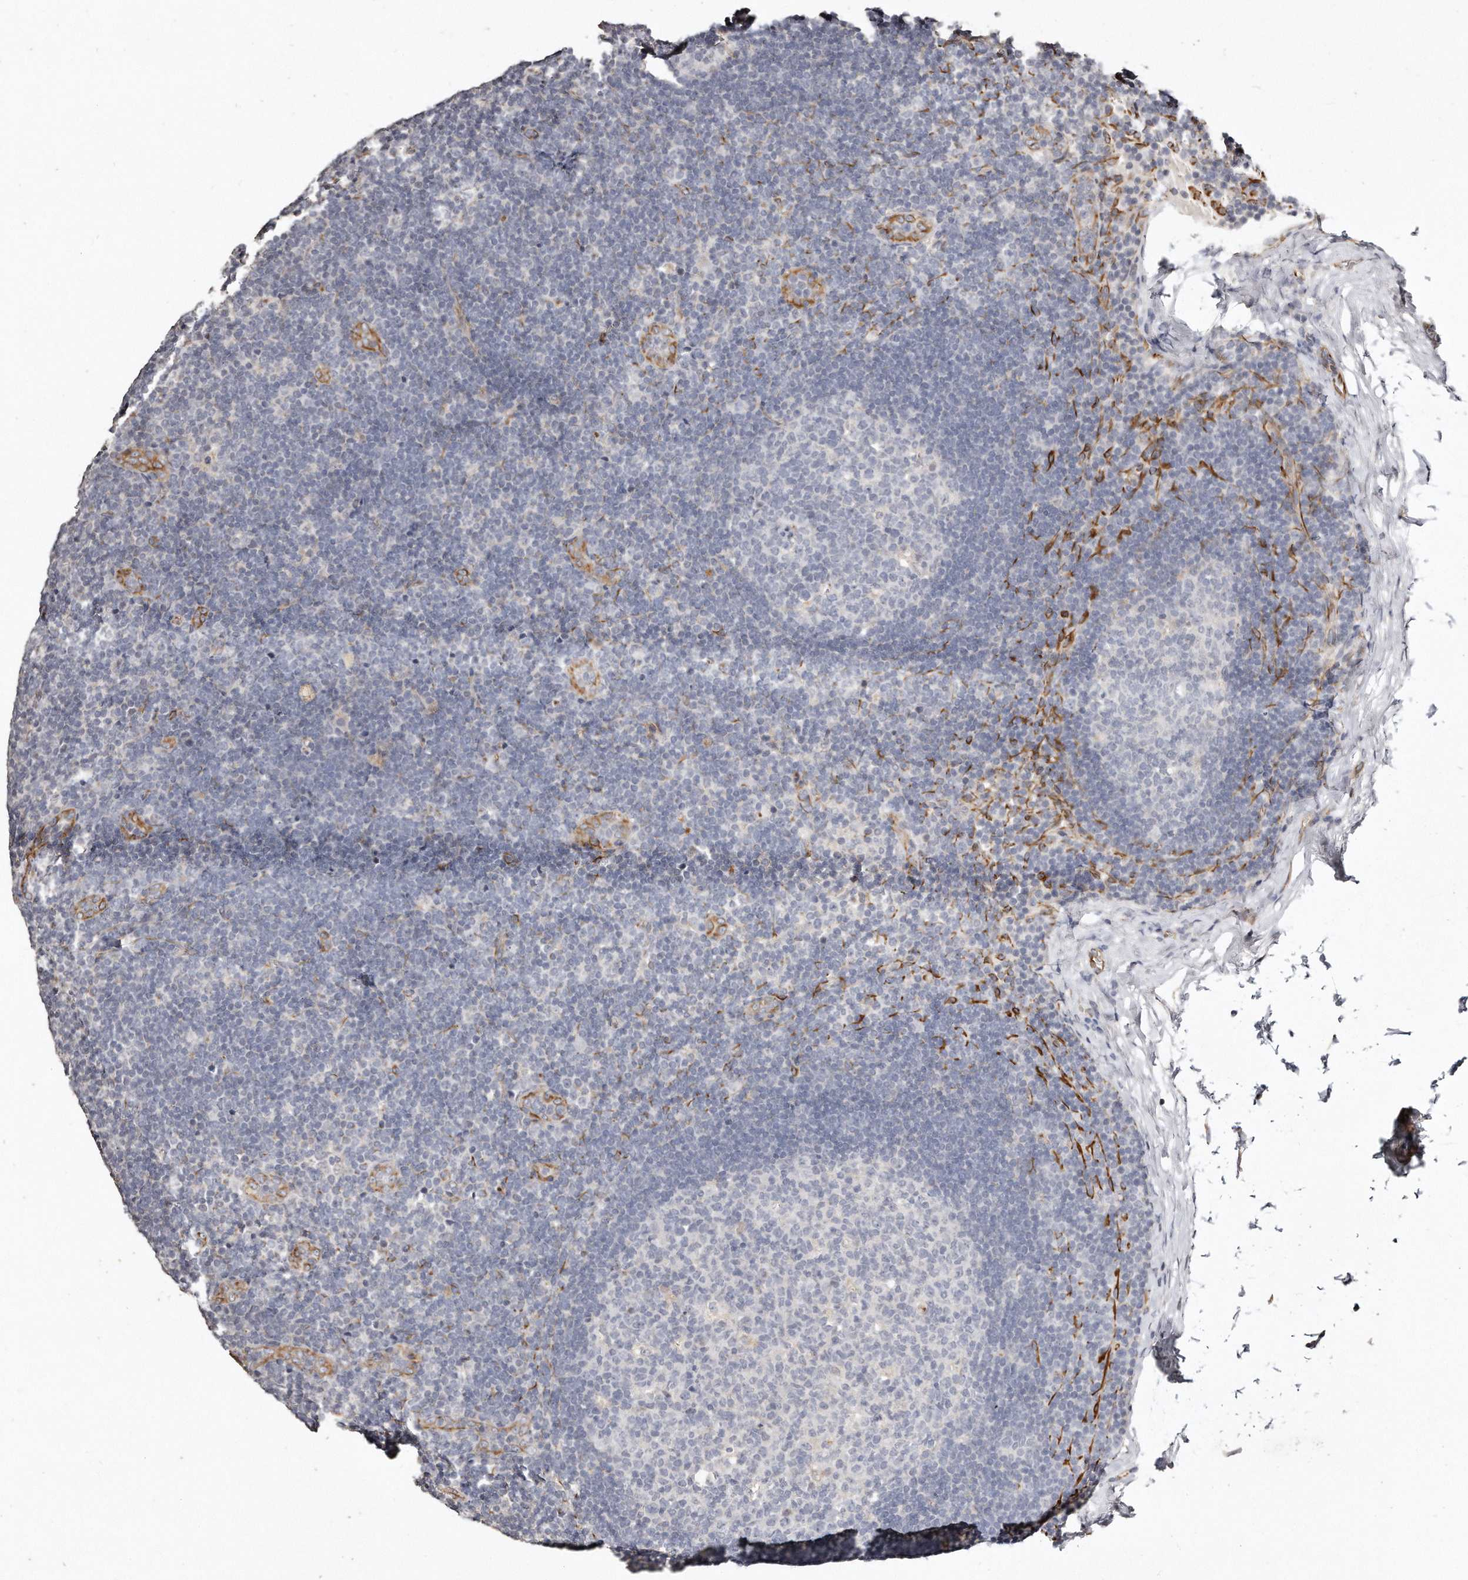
{"staining": {"intensity": "negative", "quantity": "none", "location": "none"}, "tissue": "lymph node", "cell_type": "Germinal center cells", "image_type": "normal", "snomed": [{"axis": "morphology", "description": "Normal tissue, NOS"}, {"axis": "topography", "description": "Lymph node"}], "caption": "High power microscopy micrograph of an immunohistochemistry micrograph of benign lymph node, revealing no significant staining in germinal center cells.", "gene": "ZYG11A", "patient": {"sex": "female", "age": 22}}